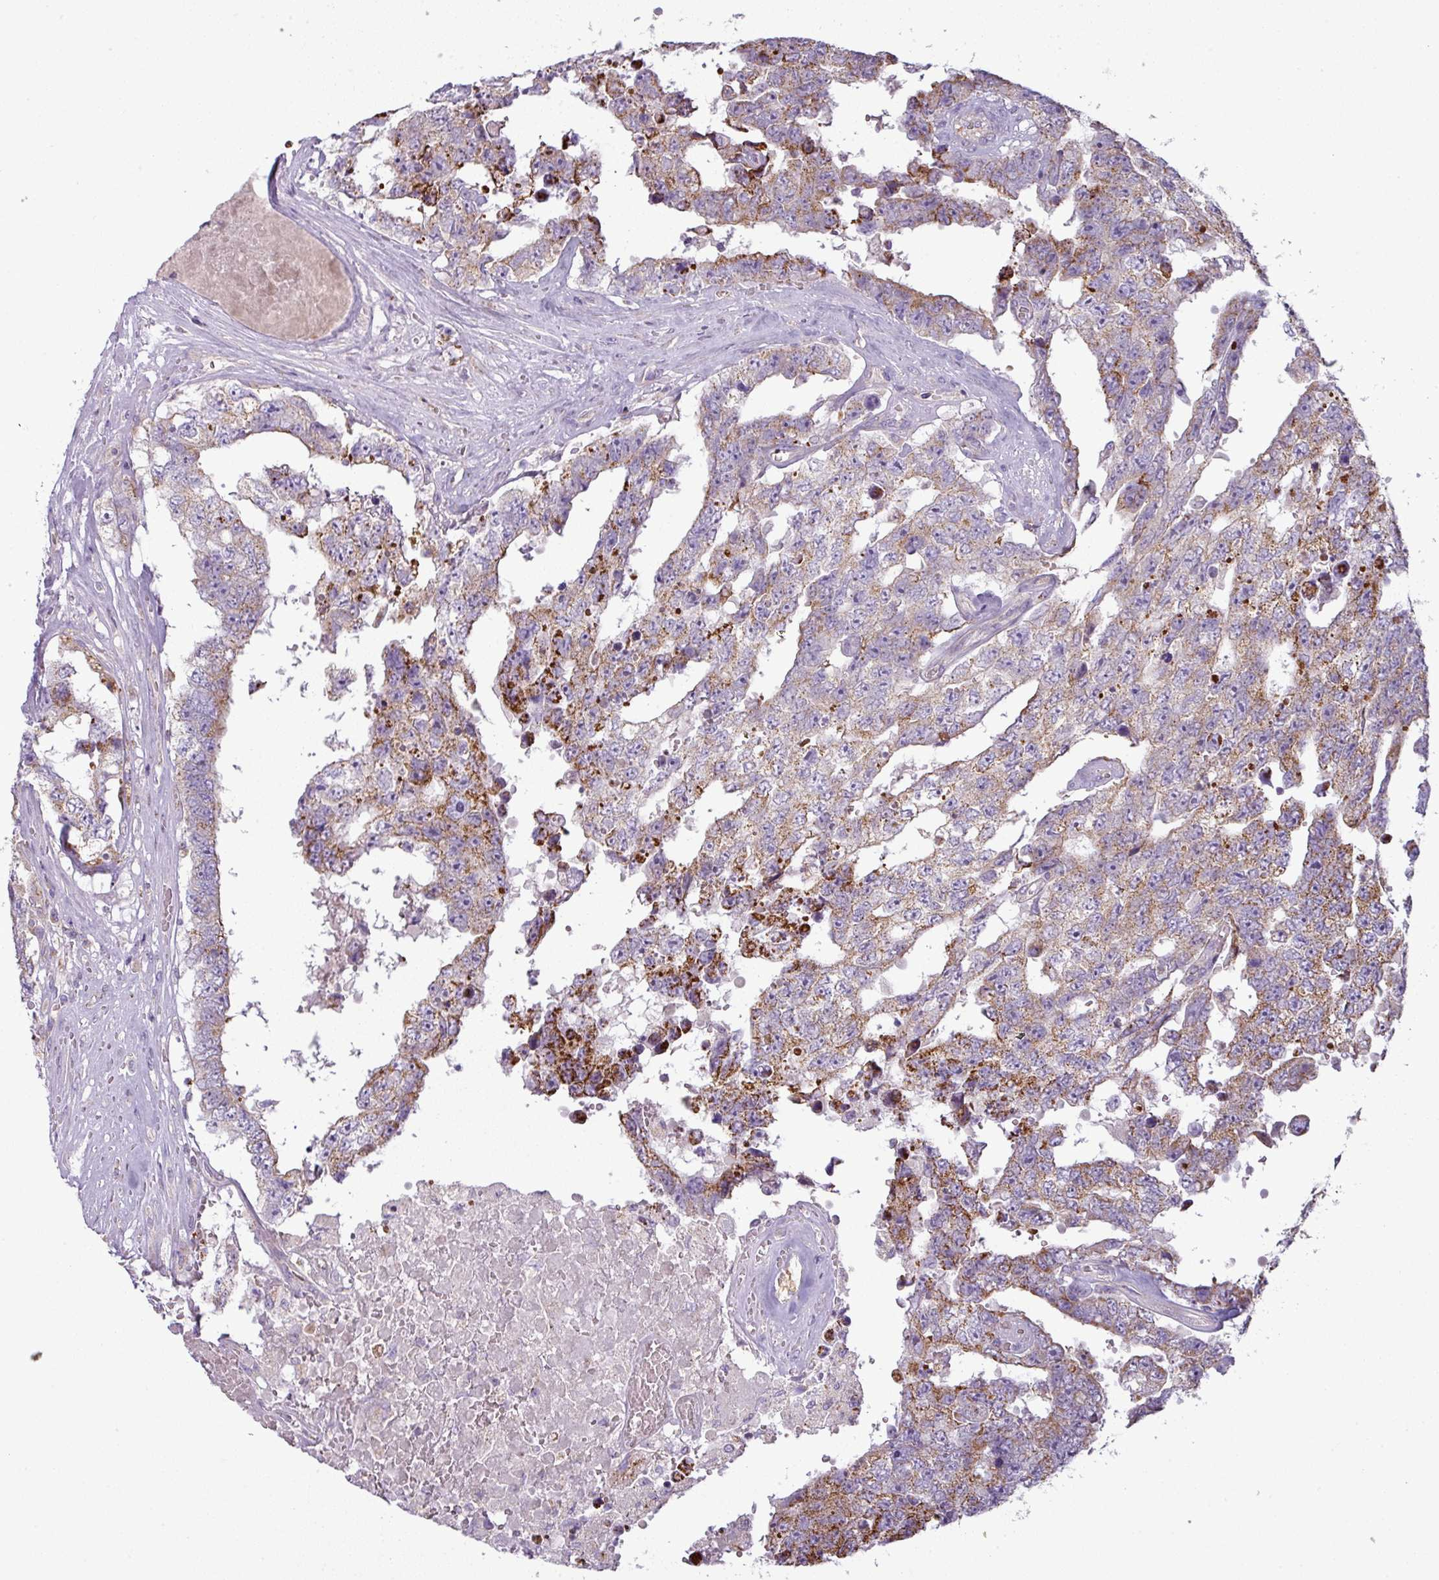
{"staining": {"intensity": "moderate", "quantity": "25%-75%", "location": "cytoplasmic/membranous"}, "tissue": "testis cancer", "cell_type": "Tumor cells", "image_type": "cancer", "snomed": [{"axis": "morphology", "description": "Normal tissue, NOS"}, {"axis": "morphology", "description": "Carcinoma, Embryonal, NOS"}, {"axis": "topography", "description": "Testis"}, {"axis": "topography", "description": "Epididymis"}], "caption": "Immunohistochemistry (DAB (3,3'-diaminobenzidine)) staining of embryonal carcinoma (testis) displays moderate cytoplasmic/membranous protein positivity in about 25%-75% of tumor cells. The protein of interest is stained brown, and the nuclei are stained in blue (DAB (3,3'-diaminobenzidine) IHC with brightfield microscopy, high magnification).", "gene": "PNMA6A", "patient": {"sex": "male", "age": 25}}